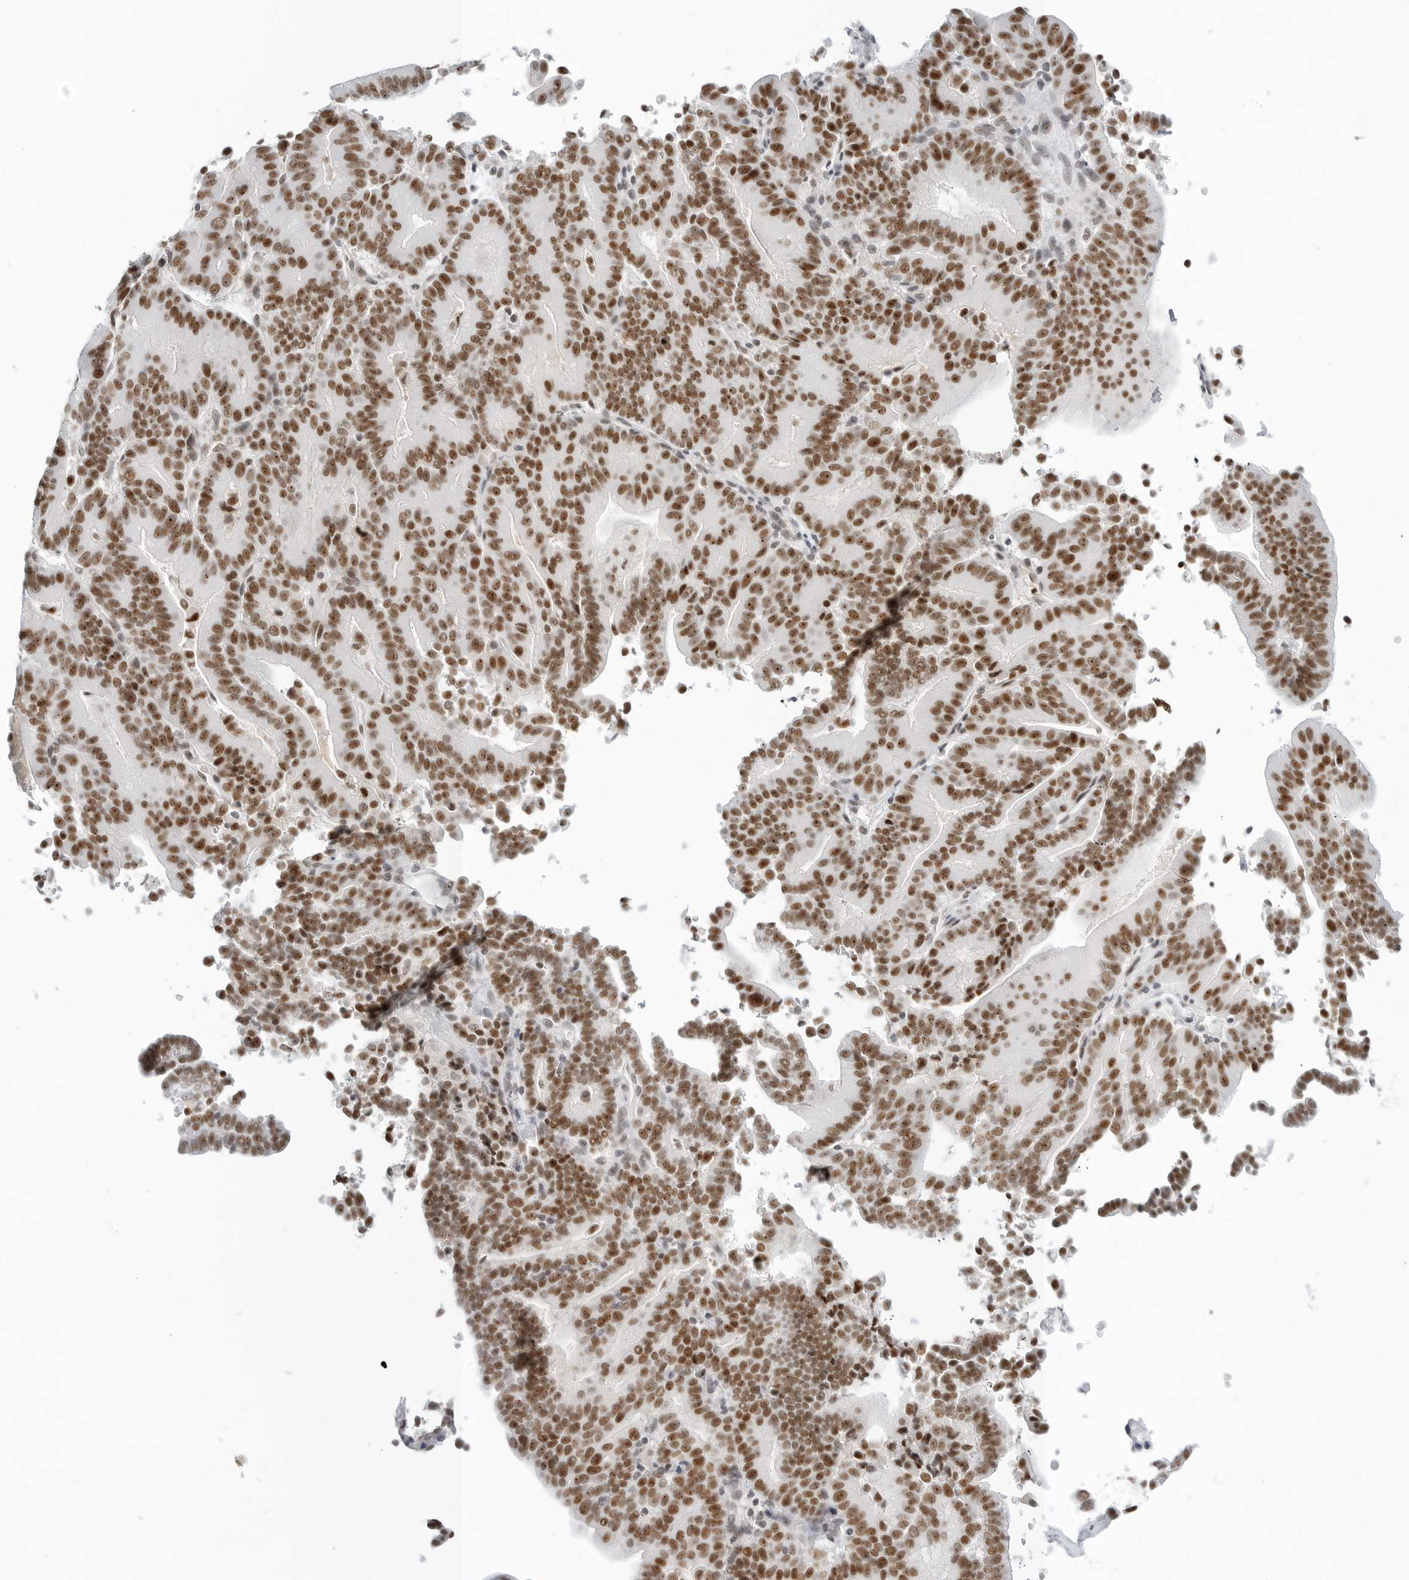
{"staining": {"intensity": "moderate", "quantity": ">75%", "location": "nuclear"}, "tissue": "liver cancer", "cell_type": "Tumor cells", "image_type": "cancer", "snomed": [{"axis": "morphology", "description": "Cholangiocarcinoma"}, {"axis": "topography", "description": "Liver"}], "caption": "Protein staining exhibits moderate nuclear positivity in approximately >75% of tumor cells in liver cholangiocarcinoma.", "gene": "WRAP53", "patient": {"sex": "female", "age": 75}}